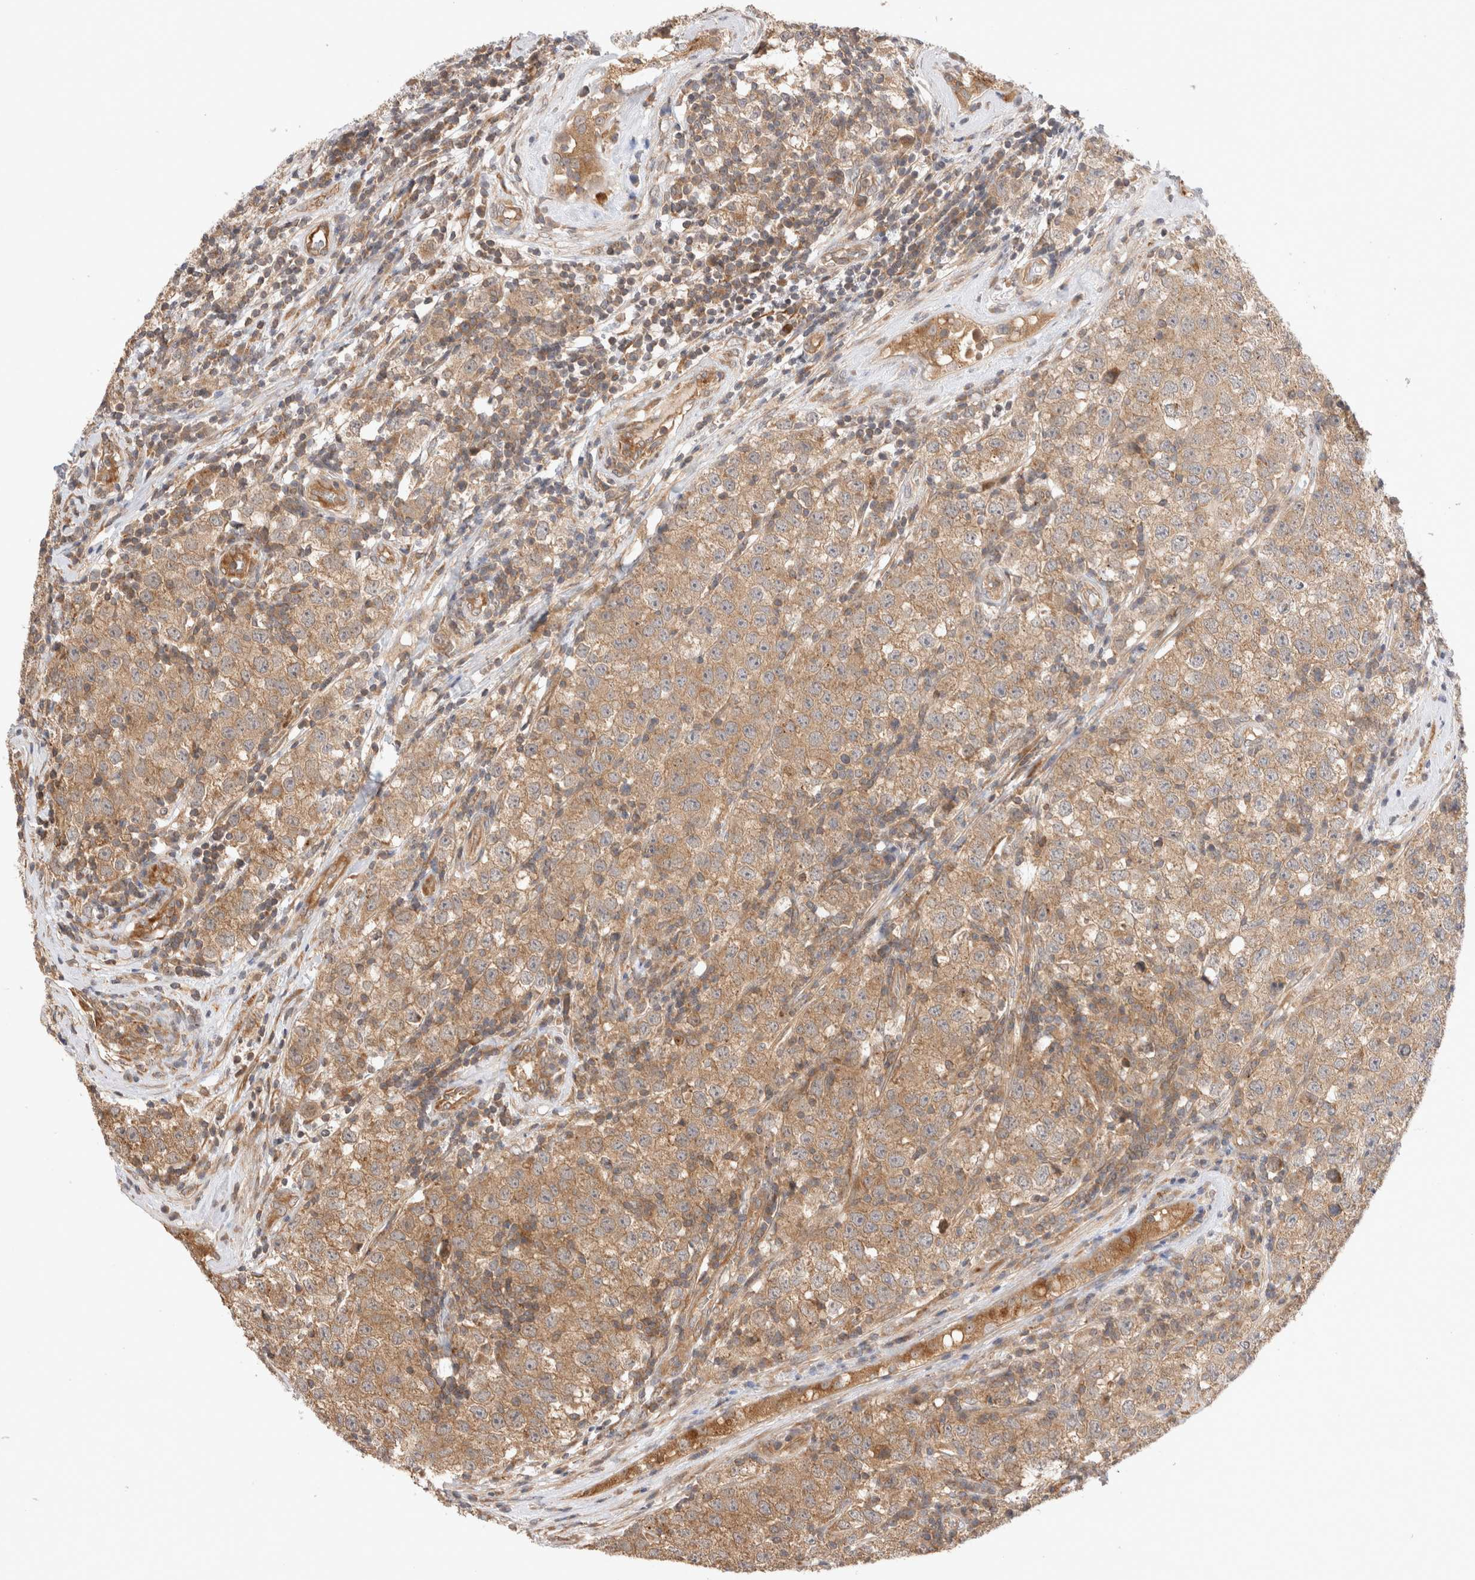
{"staining": {"intensity": "moderate", "quantity": ">75%", "location": "cytoplasmic/membranous"}, "tissue": "testis cancer", "cell_type": "Tumor cells", "image_type": "cancer", "snomed": [{"axis": "morphology", "description": "Seminoma, NOS"}, {"axis": "morphology", "description": "Carcinoma, Embryonal, NOS"}, {"axis": "topography", "description": "Testis"}], "caption": "IHC (DAB (3,3'-diaminobenzidine)) staining of testis cancer displays moderate cytoplasmic/membranous protein expression in approximately >75% of tumor cells.", "gene": "VPS28", "patient": {"sex": "male", "age": 28}}